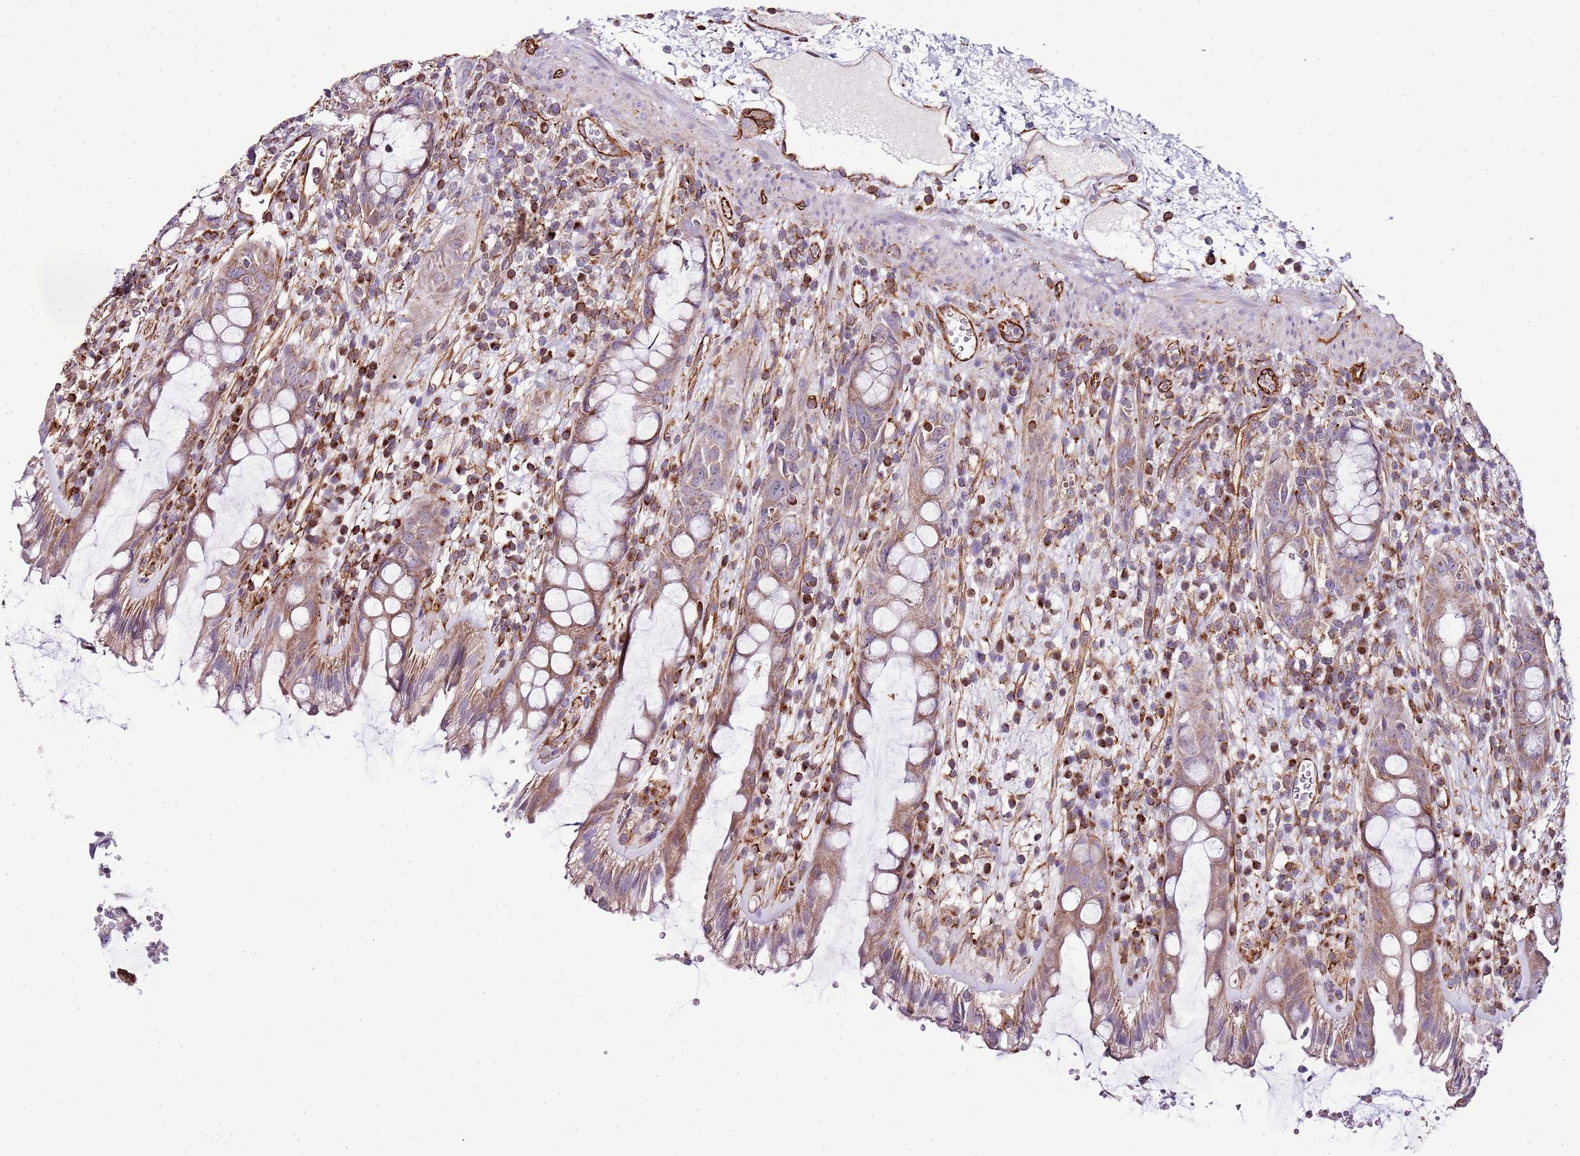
{"staining": {"intensity": "moderate", "quantity": "25%-75%", "location": "cytoplasmic/membranous"}, "tissue": "rectum", "cell_type": "Glandular cells", "image_type": "normal", "snomed": [{"axis": "morphology", "description": "Normal tissue, NOS"}, {"axis": "topography", "description": "Rectum"}], "caption": "Immunohistochemical staining of benign human rectum exhibits moderate cytoplasmic/membranous protein staining in about 25%-75% of glandular cells. Nuclei are stained in blue.", "gene": "ZNF786", "patient": {"sex": "female", "age": 57}}